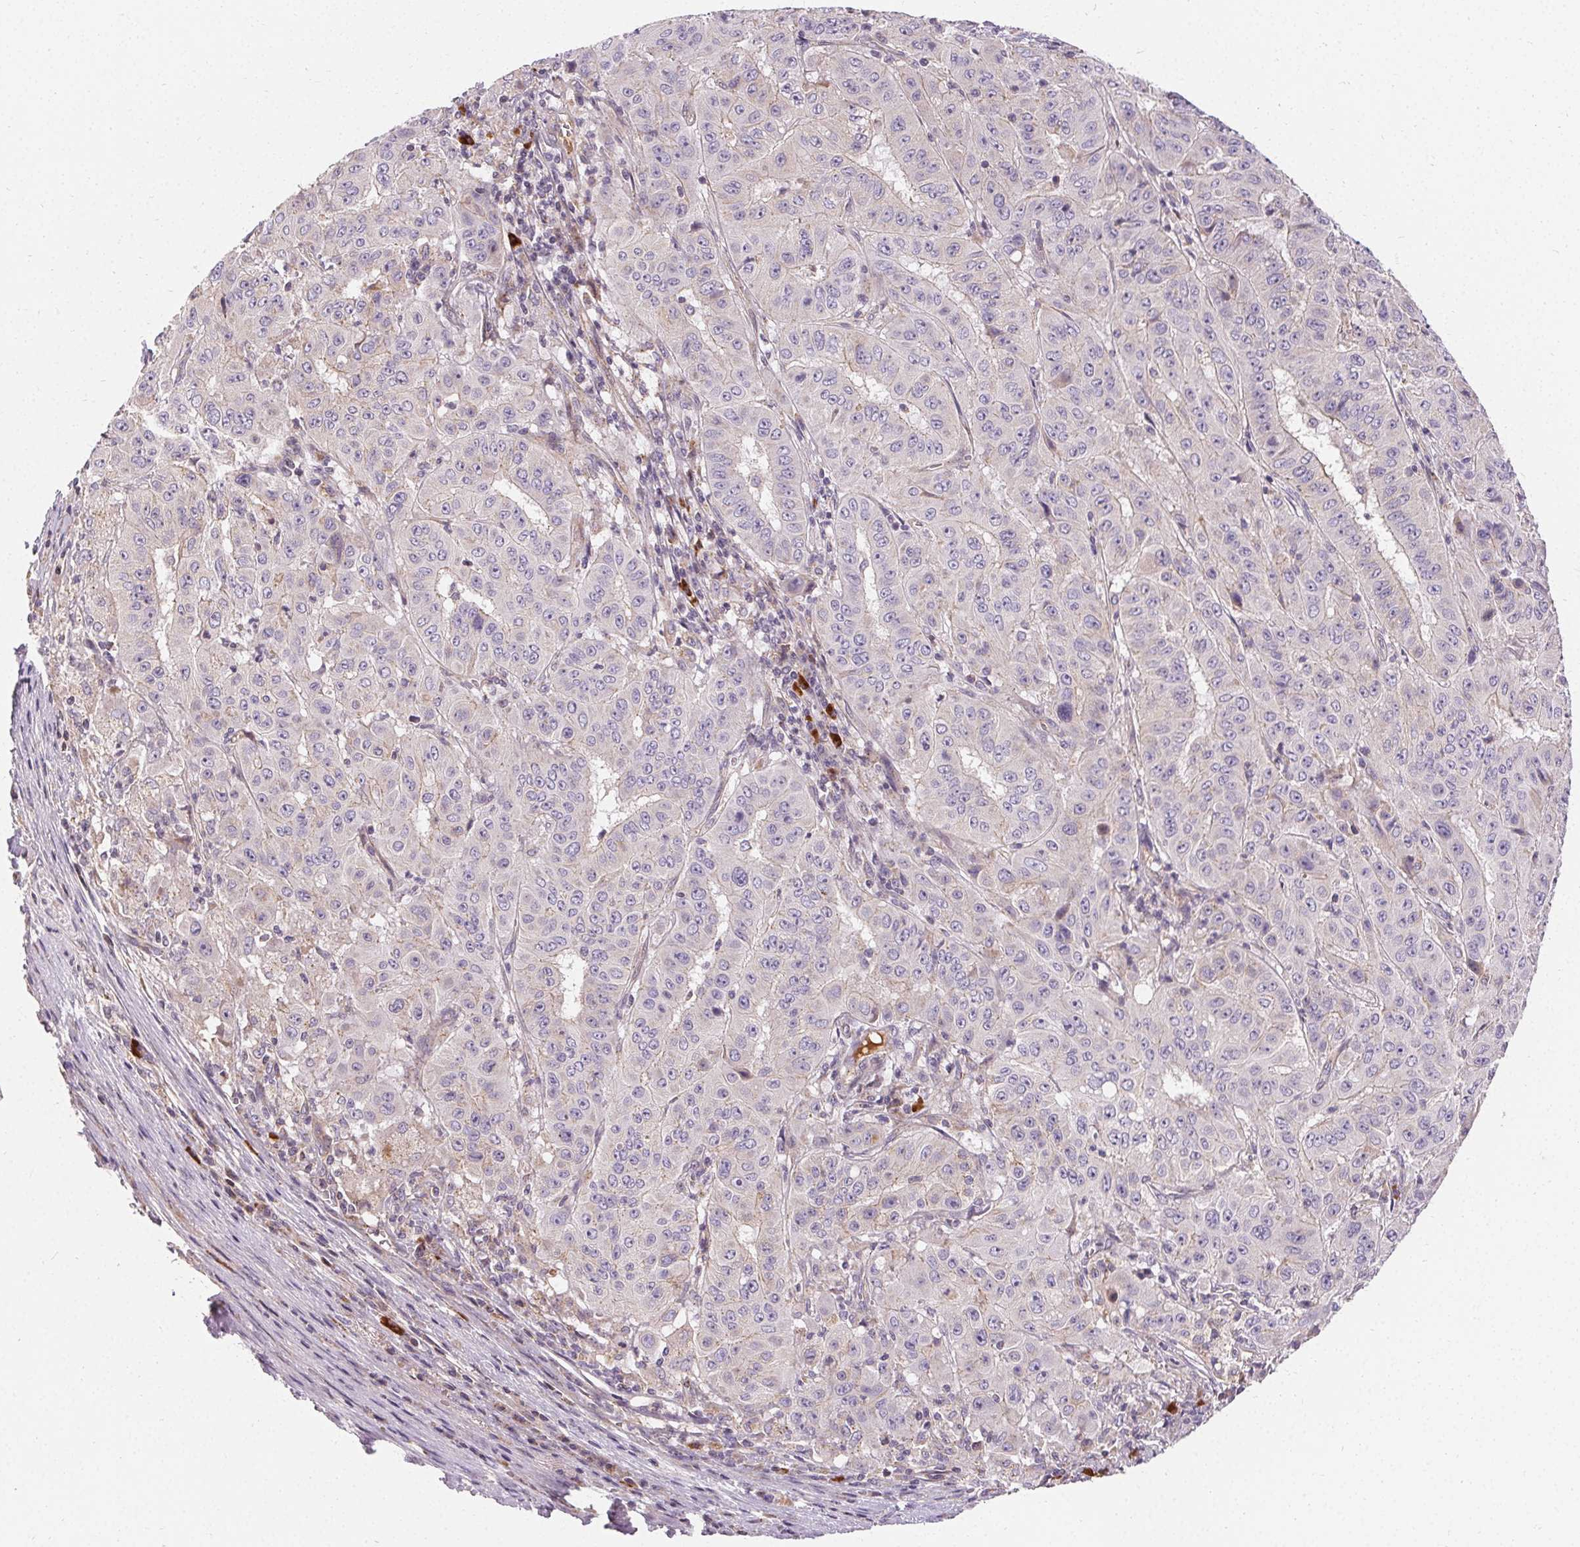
{"staining": {"intensity": "negative", "quantity": "none", "location": "none"}, "tissue": "pancreatic cancer", "cell_type": "Tumor cells", "image_type": "cancer", "snomed": [{"axis": "morphology", "description": "Adenocarcinoma, NOS"}, {"axis": "topography", "description": "Pancreas"}], "caption": "IHC micrograph of human pancreatic adenocarcinoma stained for a protein (brown), which displays no expression in tumor cells.", "gene": "APLP1", "patient": {"sex": "male", "age": 63}}